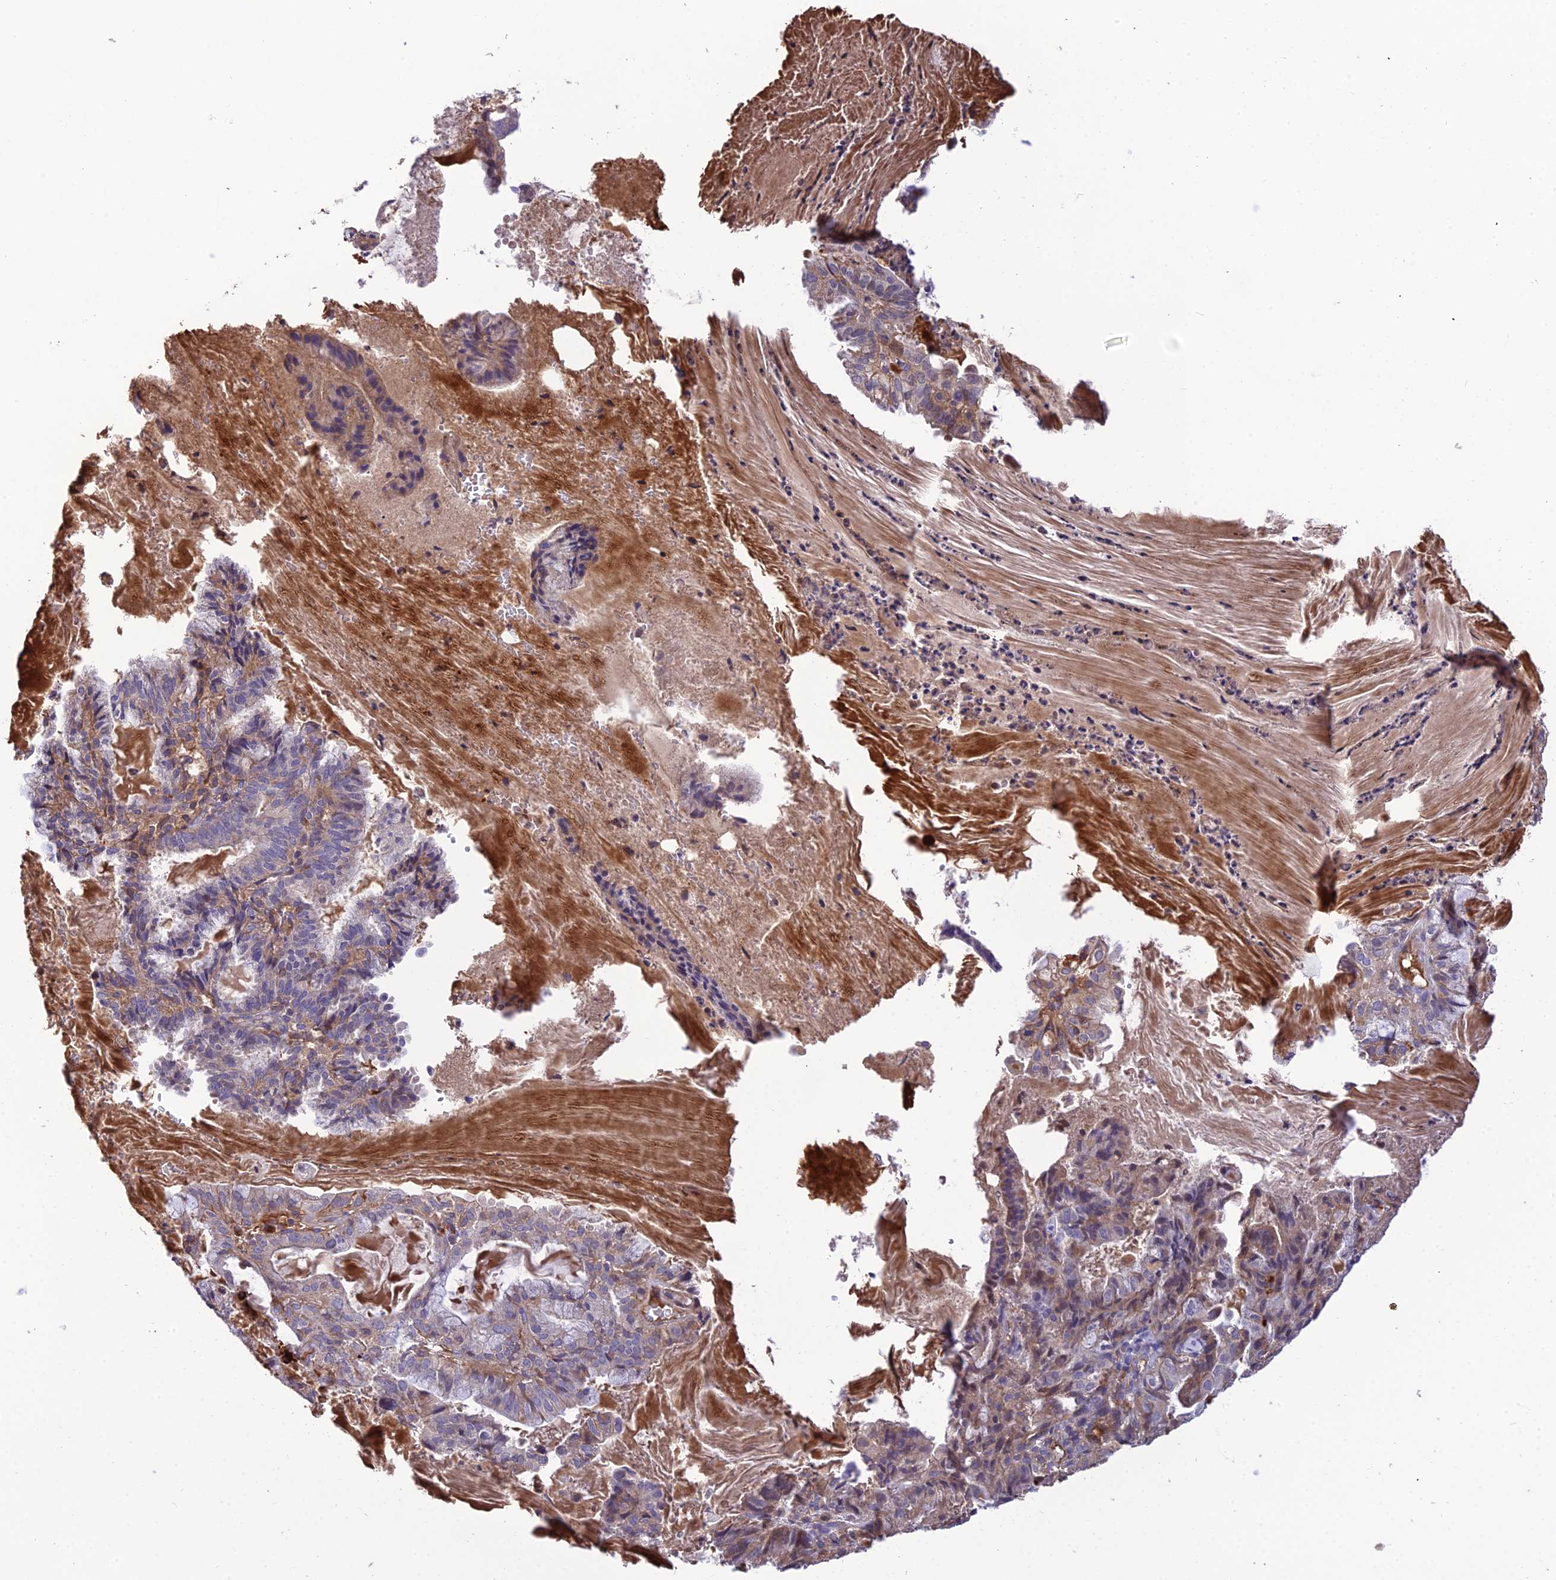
{"staining": {"intensity": "weak", "quantity": "<25%", "location": "cytoplasmic/membranous"}, "tissue": "endometrial cancer", "cell_type": "Tumor cells", "image_type": "cancer", "snomed": [{"axis": "morphology", "description": "Adenocarcinoma, NOS"}, {"axis": "topography", "description": "Endometrium"}], "caption": "High magnification brightfield microscopy of endometrial cancer stained with DAB (brown) and counterstained with hematoxylin (blue): tumor cells show no significant staining. Nuclei are stained in blue.", "gene": "MIOS", "patient": {"sex": "female", "age": 86}}